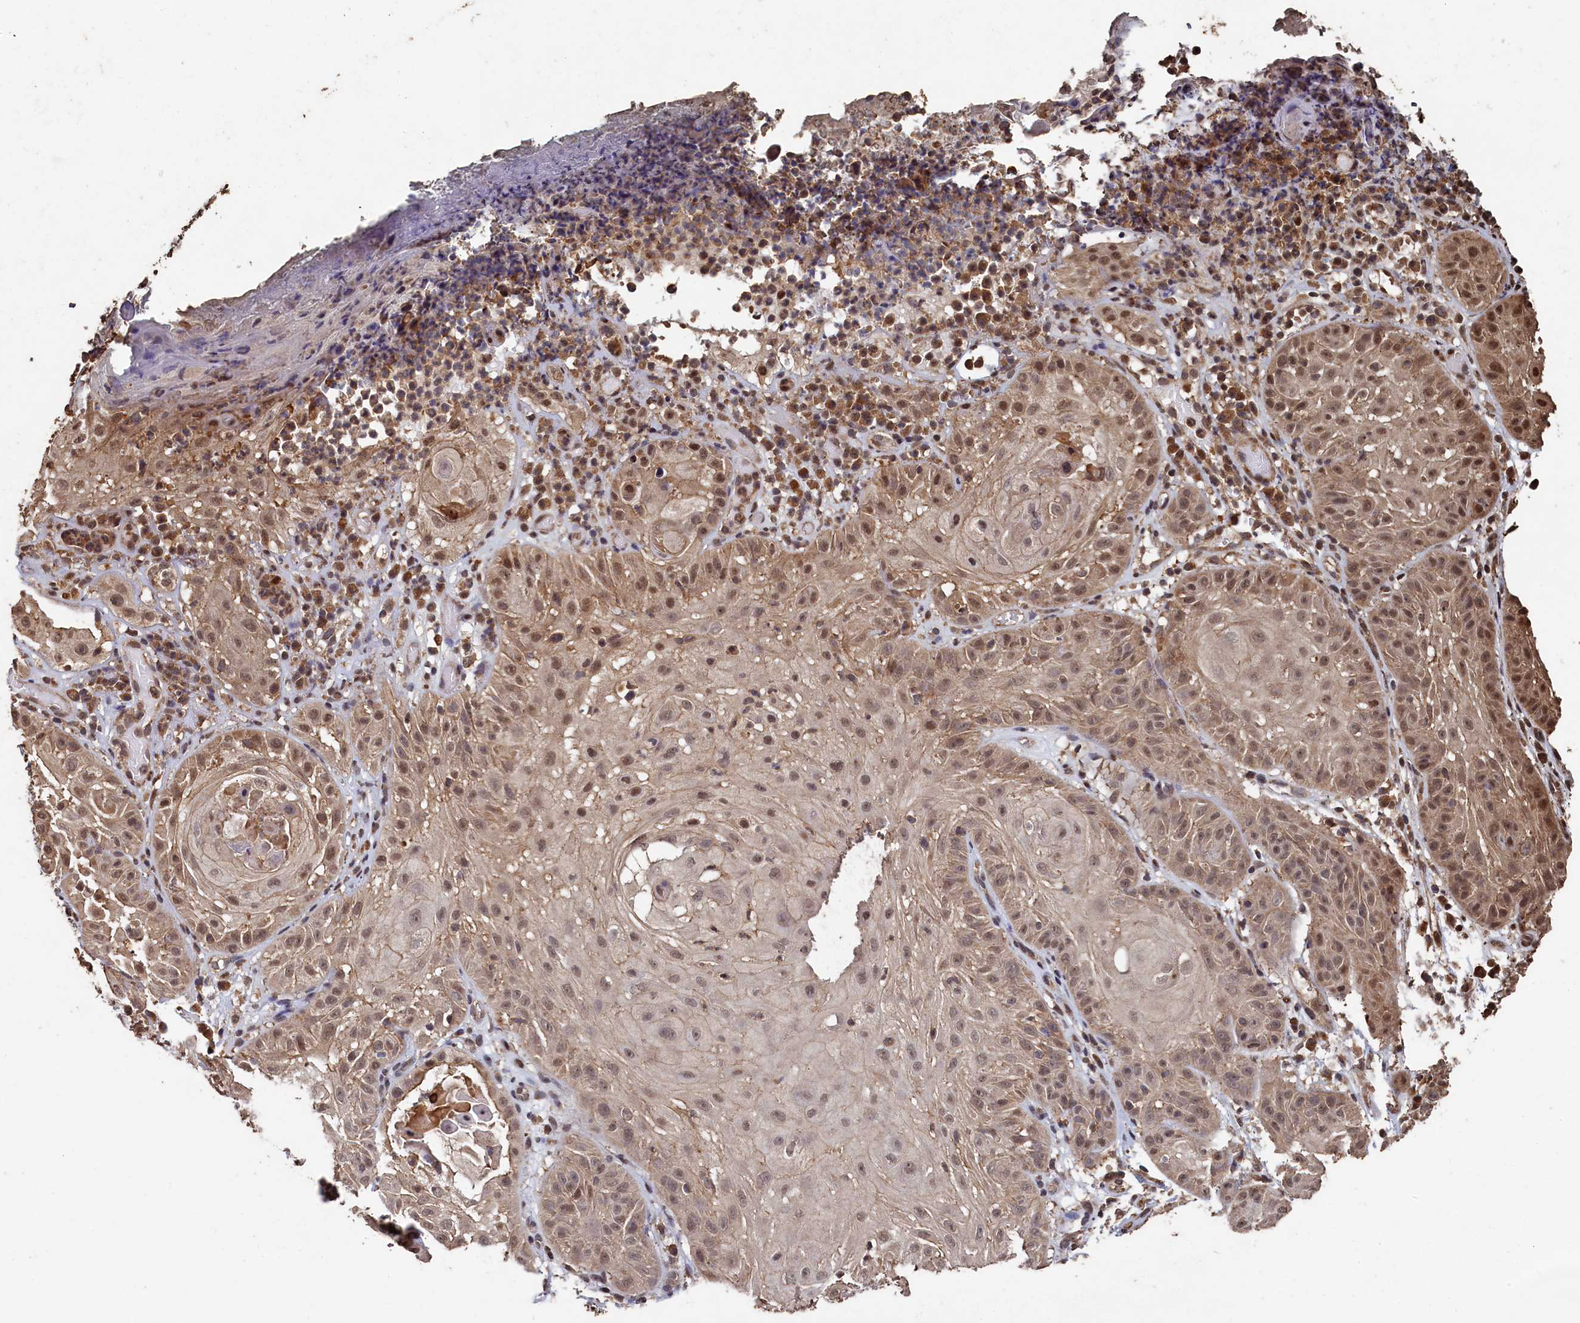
{"staining": {"intensity": "moderate", "quantity": "25%-75%", "location": "cytoplasmic/membranous,nuclear"}, "tissue": "skin cancer", "cell_type": "Tumor cells", "image_type": "cancer", "snomed": [{"axis": "morphology", "description": "Normal tissue, NOS"}, {"axis": "morphology", "description": "Basal cell carcinoma"}, {"axis": "topography", "description": "Skin"}], "caption": "Skin cancer tissue reveals moderate cytoplasmic/membranous and nuclear positivity in approximately 25%-75% of tumor cells, visualized by immunohistochemistry.", "gene": "PIGN", "patient": {"sex": "male", "age": 93}}